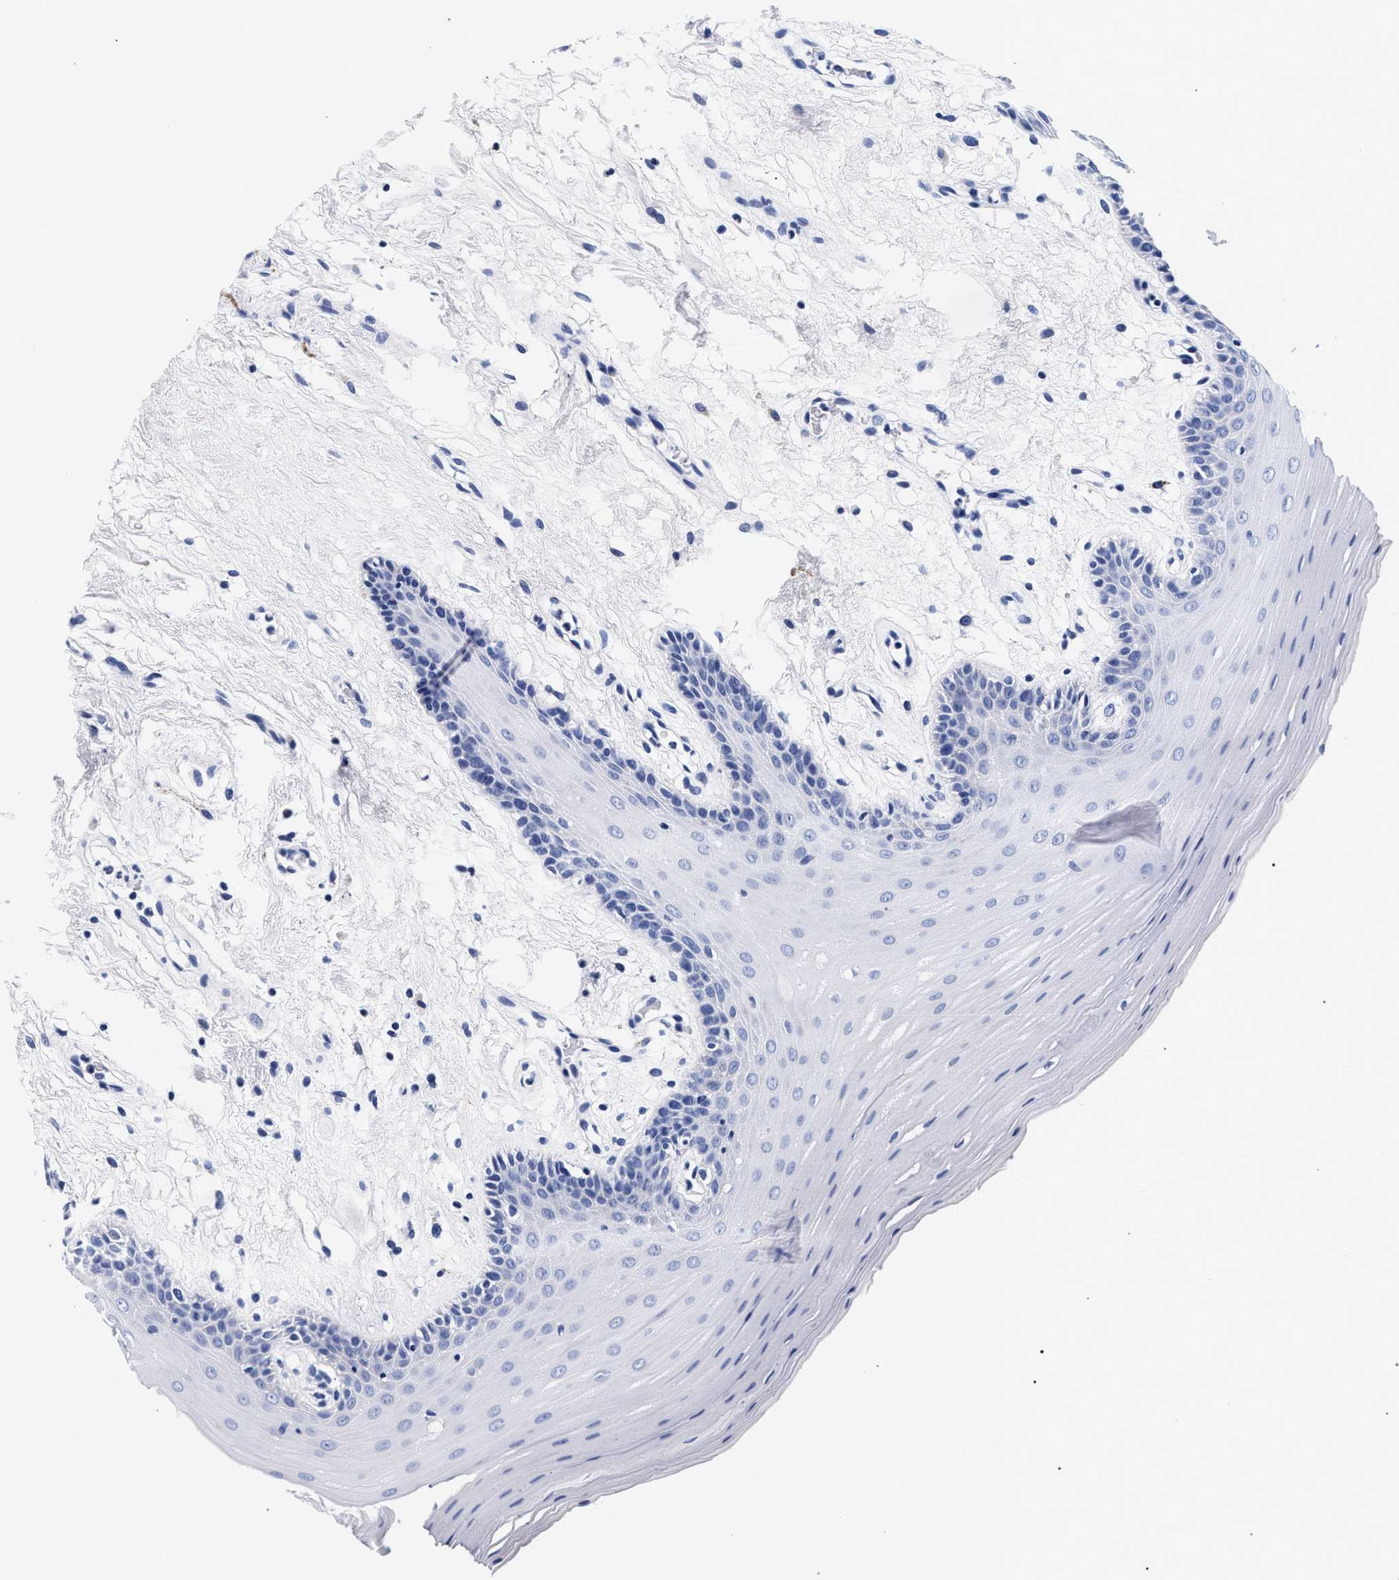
{"staining": {"intensity": "negative", "quantity": "none", "location": "none"}, "tissue": "oral mucosa", "cell_type": "Squamous epithelial cells", "image_type": "normal", "snomed": [{"axis": "morphology", "description": "Normal tissue, NOS"}, {"axis": "morphology", "description": "Squamous cell carcinoma, NOS"}, {"axis": "topography", "description": "Skeletal muscle"}, {"axis": "topography", "description": "Oral tissue"}, {"axis": "topography", "description": "Head-Neck"}], "caption": "This is an IHC micrograph of unremarkable oral mucosa. There is no positivity in squamous epithelial cells.", "gene": "RAB3B", "patient": {"sex": "male", "age": 71}}